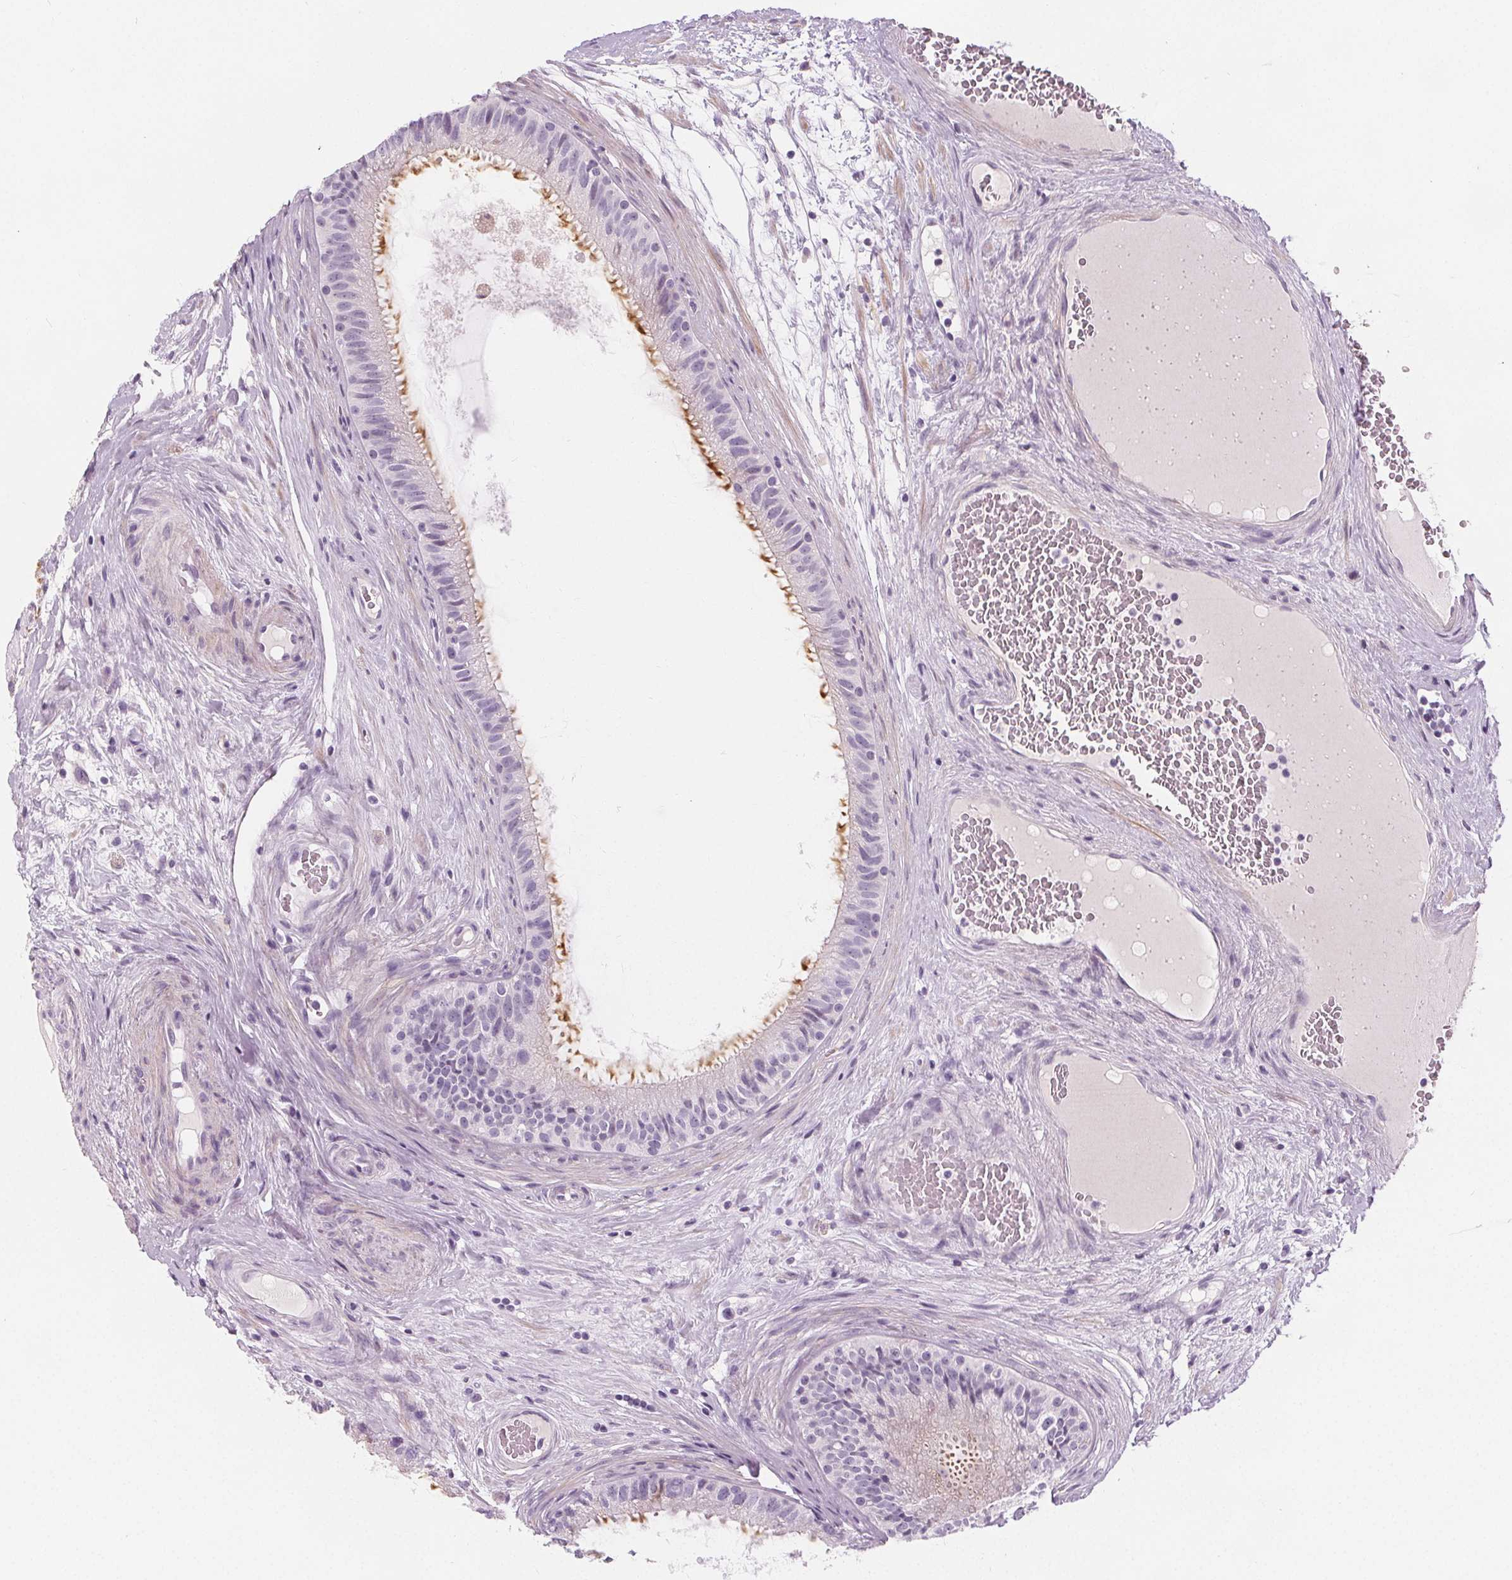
{"staining": {"intensity": "moderate", "quantity": "<25%", "location": "cytoplasmic/membranous"}, "tissue": "epididymis", "cell_type": "Glandular cells", "image_type": "normal", "snomed": [{"axis": "morphology", "description": "Normal tissue, NOS"}, {"axis": "topography", "description": "Epididymis"}], "caption": "An IHC micrograph of benign tissue is shown. Protein staining in brown labels moderate cytoplasmic/membranous positivity in epididymis within glandular cells. The protein is shown in brown color, while the nuclei are stained blue.", "gene": "SLC5A12", "patient": {"sex": "male", "age": 59}}